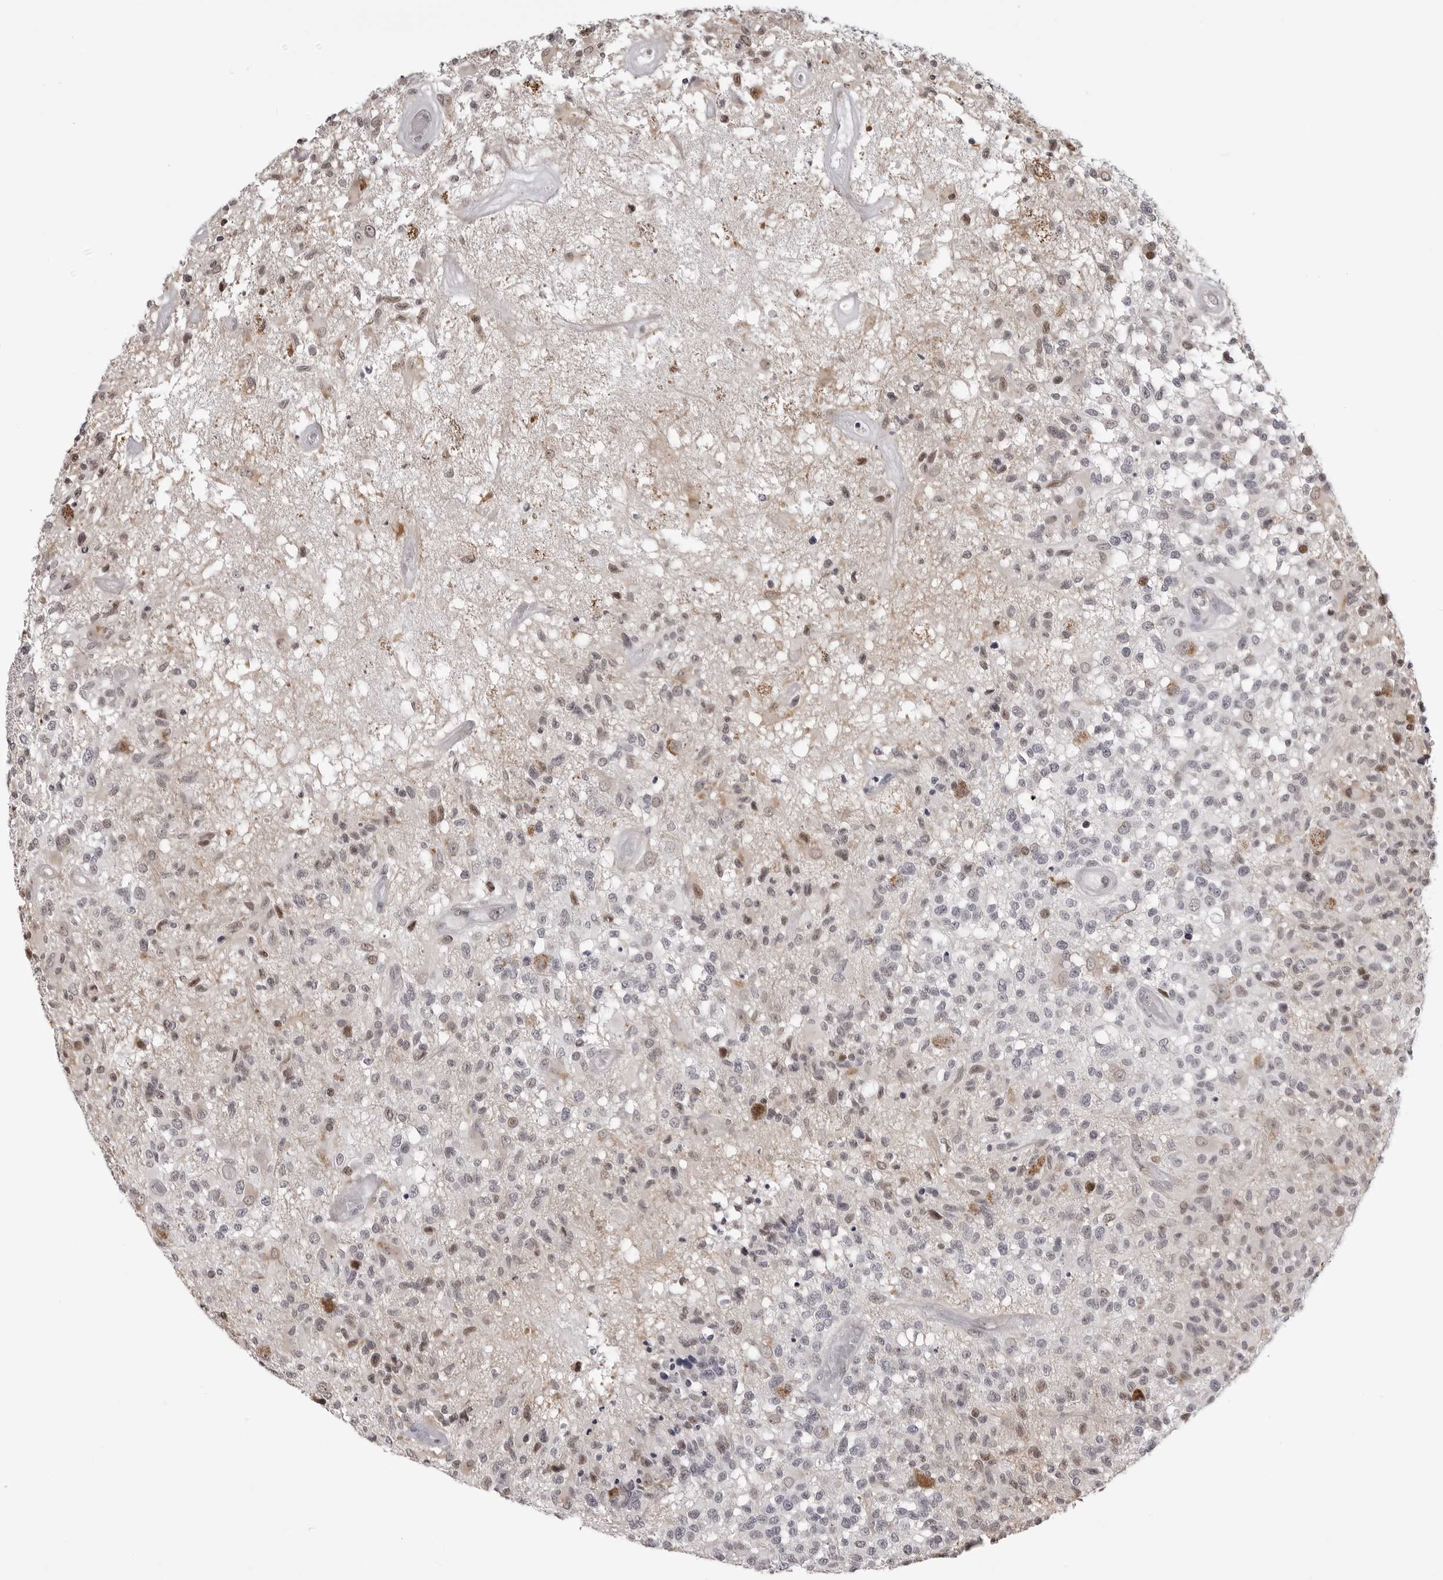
{"staining": {"intensity": "negative", "quantity": "none", "location": "none"}, "tissue": "glioma", "cell_type": "Tumor cells", "image_type": "cancer", "snomed": [{"axis": "morphology", "description": "Glioma, malignant, High grade"}, {"axis": "morphology", "description": "Glioblastoma, NOS"}, {"axis": "topography", "description": "Brain"}], "caption": "Immunohistochemistry (IHC) histopathology image of neoplastic tissue: high-grade glioma (malignant) stained with DAB (3,3'-diaminobenzidine) shows no significant protein staining in tumor cells.", "gene": "PHF3", "patient": {"sex": "male", "age": 60}}